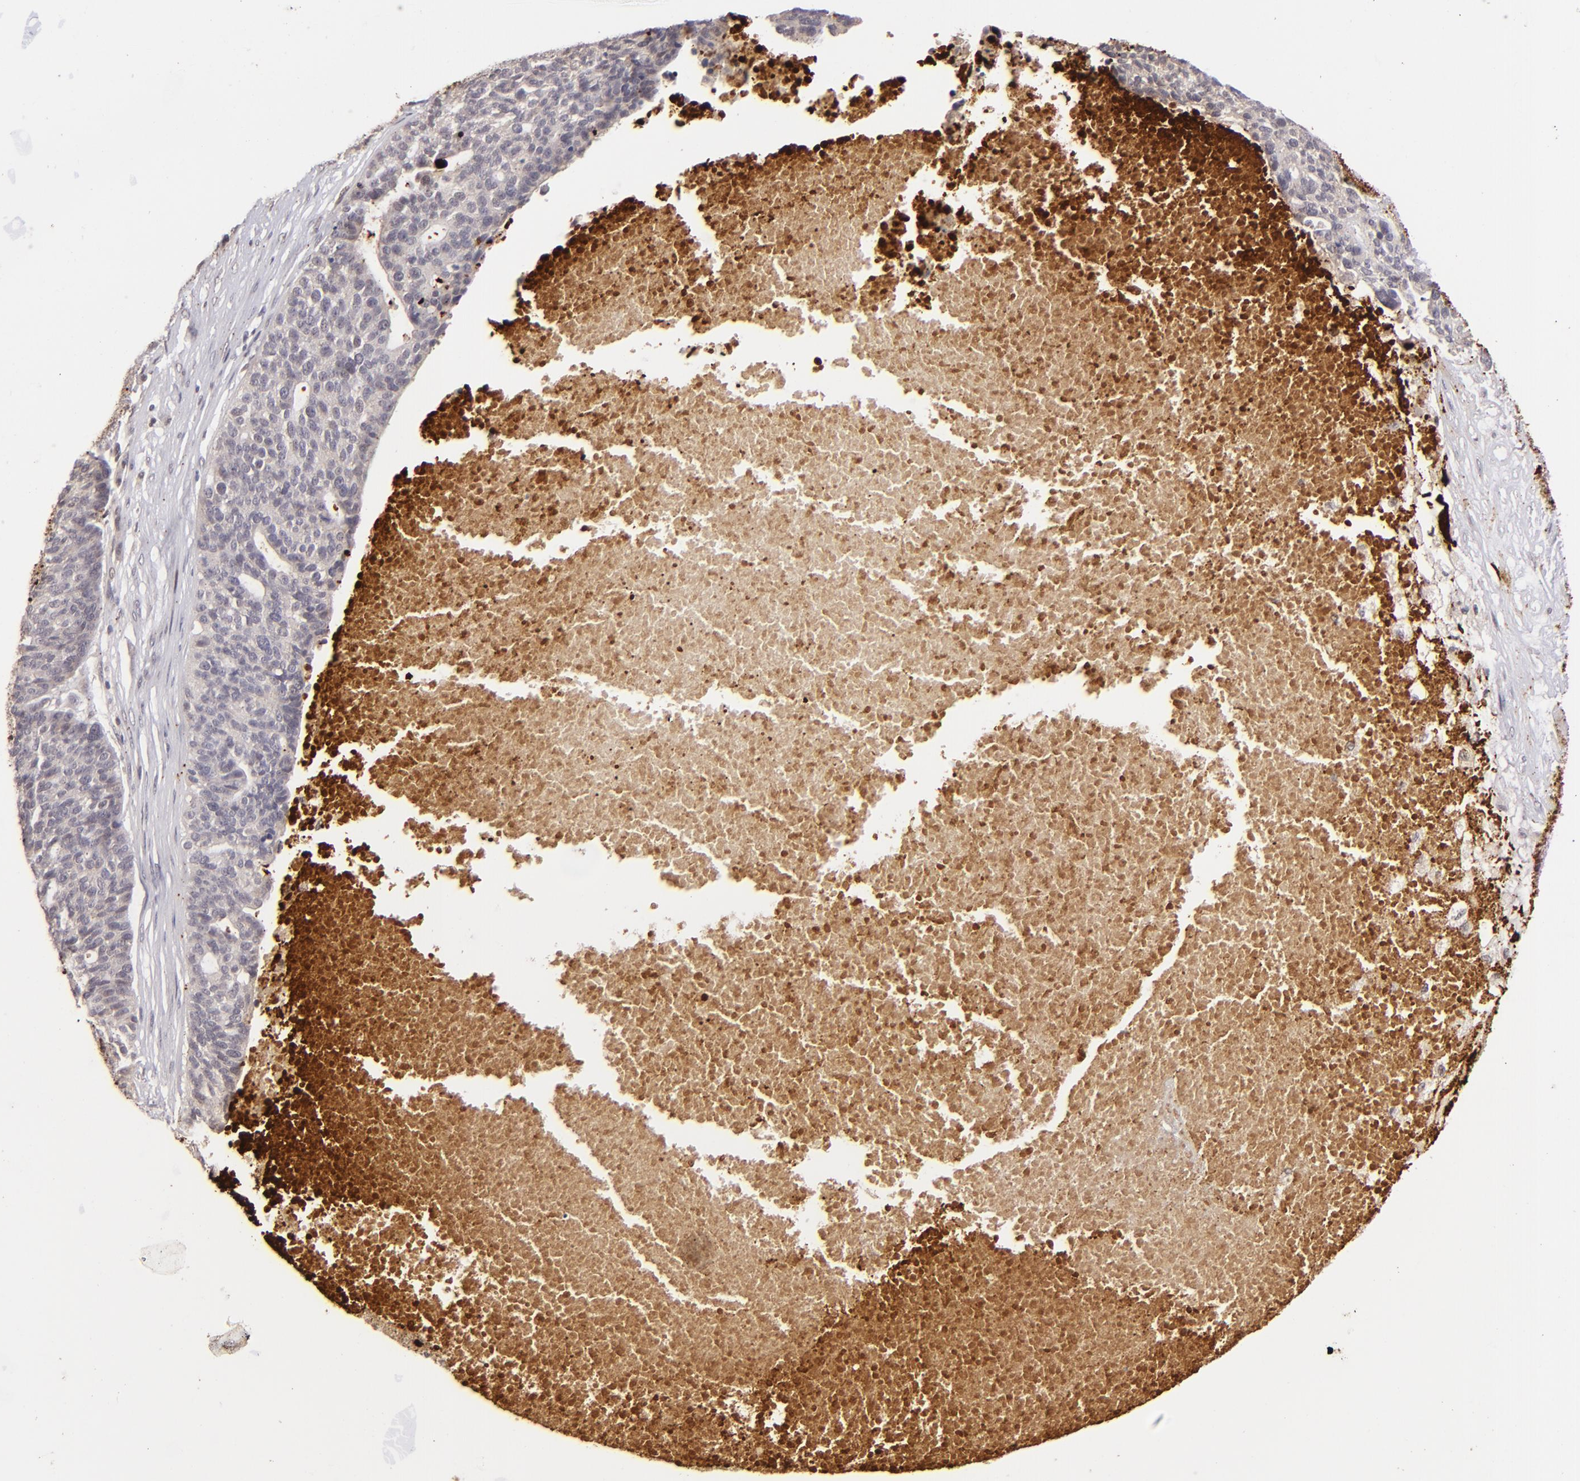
{"staining": {"intensity": "weak", "quantity": "25%-75%", "location": "cytoplasmic/membranous,nuclear"}, "tissue": "ovarian cancer", "cell_type": "Tumor cells", "image_type": "cancer", "snomed": [{"axis": "morphology", "description": "Cystadenocarcinoma, serous, NOS"}, {"axis": "topography", "description": "Ovary"}], "caption": "Protein expression analysis of ovarian cancer (serous cystadenocarcinoma) shows weak cytoplasmic/membranous and nuclear expression in about 25%-75% of tumor cells.", "gene": "RXRG", "patient": {"sex": "female", "age": 59}}